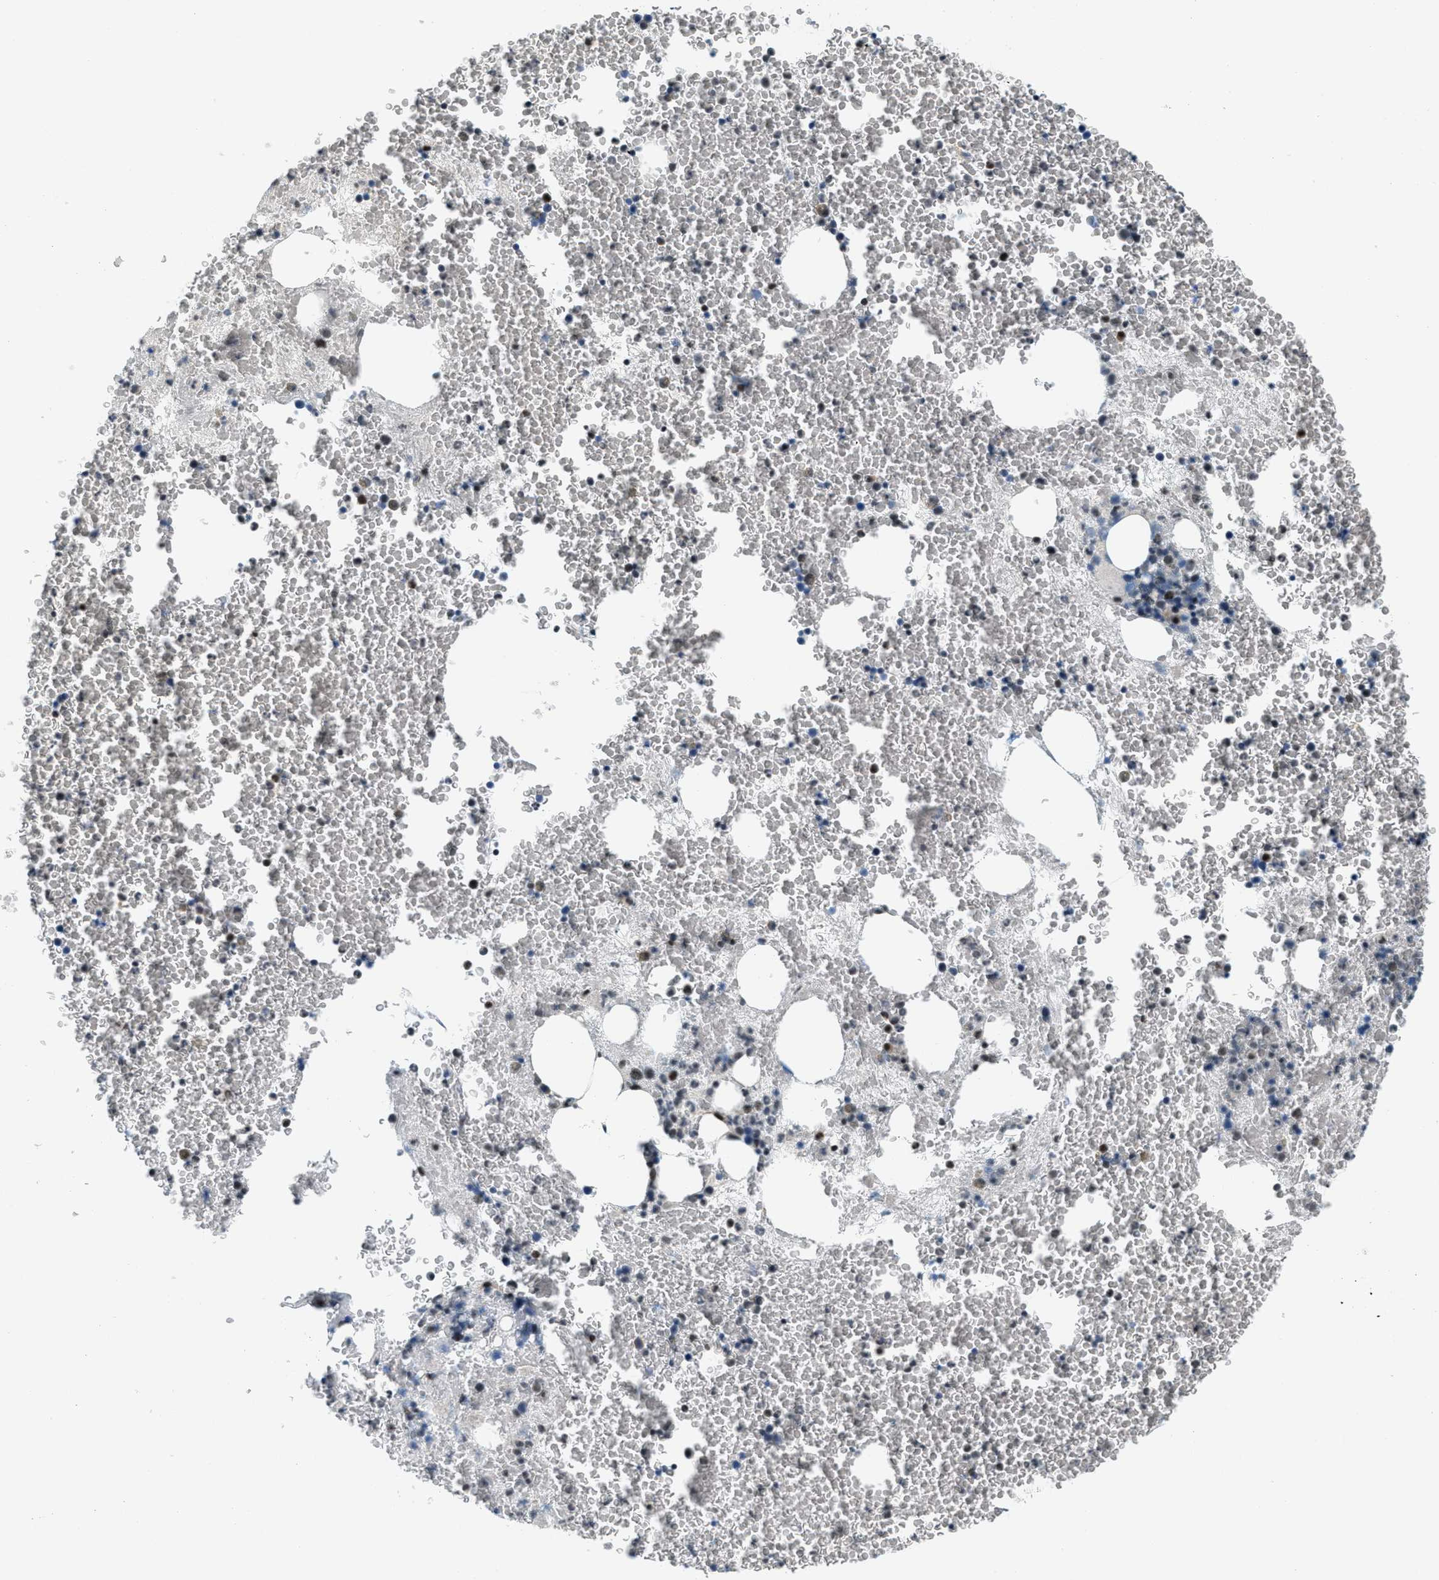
{"staining": {"intensity": "moderate", "quantity": "<25%", "location": "nuclear"}, "tissue": "bone marrow", "cell_type": "Hematopoietic cells", "image_type": "normal", "snomed": [{"axis": "morphology", "description": "Normal tissue, NOS"}, {"axis": "morphology", "description": "Inflammation, NOS"}, {"axis": "topography", "description": "Bone marrow"}], "caption": "Moderate nuclear protein positivity is identified in approximately <25% of hematopoietic cells in bone marrow.", "gene": "ZDHHC23", "patient": {"sex": "male", "age": 63}}